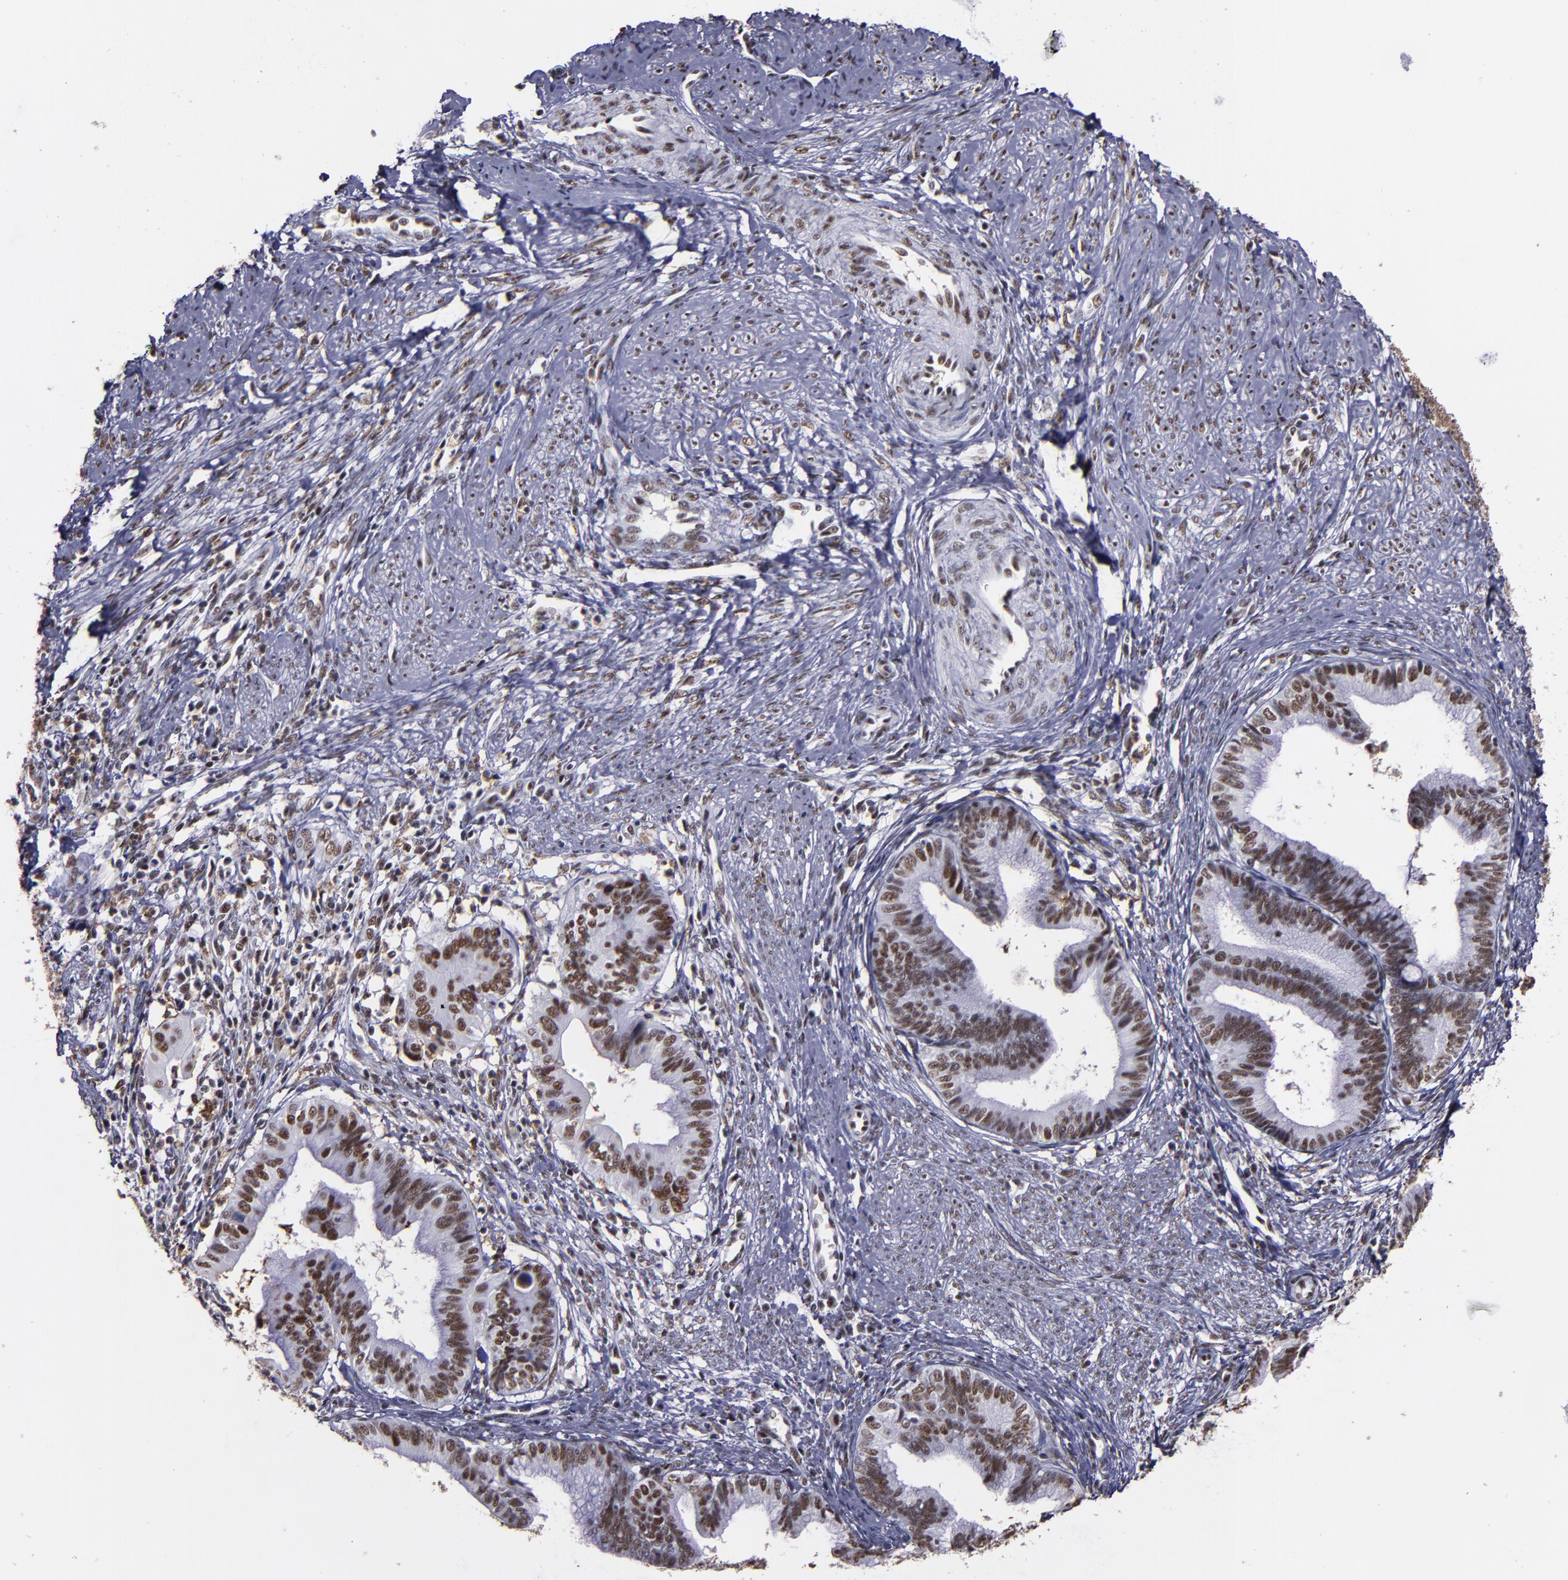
{"staining": {"intensity": "moderate", "quantity": ">75%", "location": "nuclear"}, "tissue": "cervical cancer", "cell_type": "Tumor cells", "image_type": "cancer", "snomed": [{"axis": "morphology", "description": "Adenocarcinoma, NOS"}, {"axis": "topography", "description": "Cervix"}], "caption": "IHC (DAB) staining of cervical cancer (adenocarcinoma) demonstrates moderate nuclear protein expression in approximately >75% of tumor cells. Nuclei are stained in blue.", "gene": "PPP4R3A", "patient": {"sex": "female", "age": 36}}